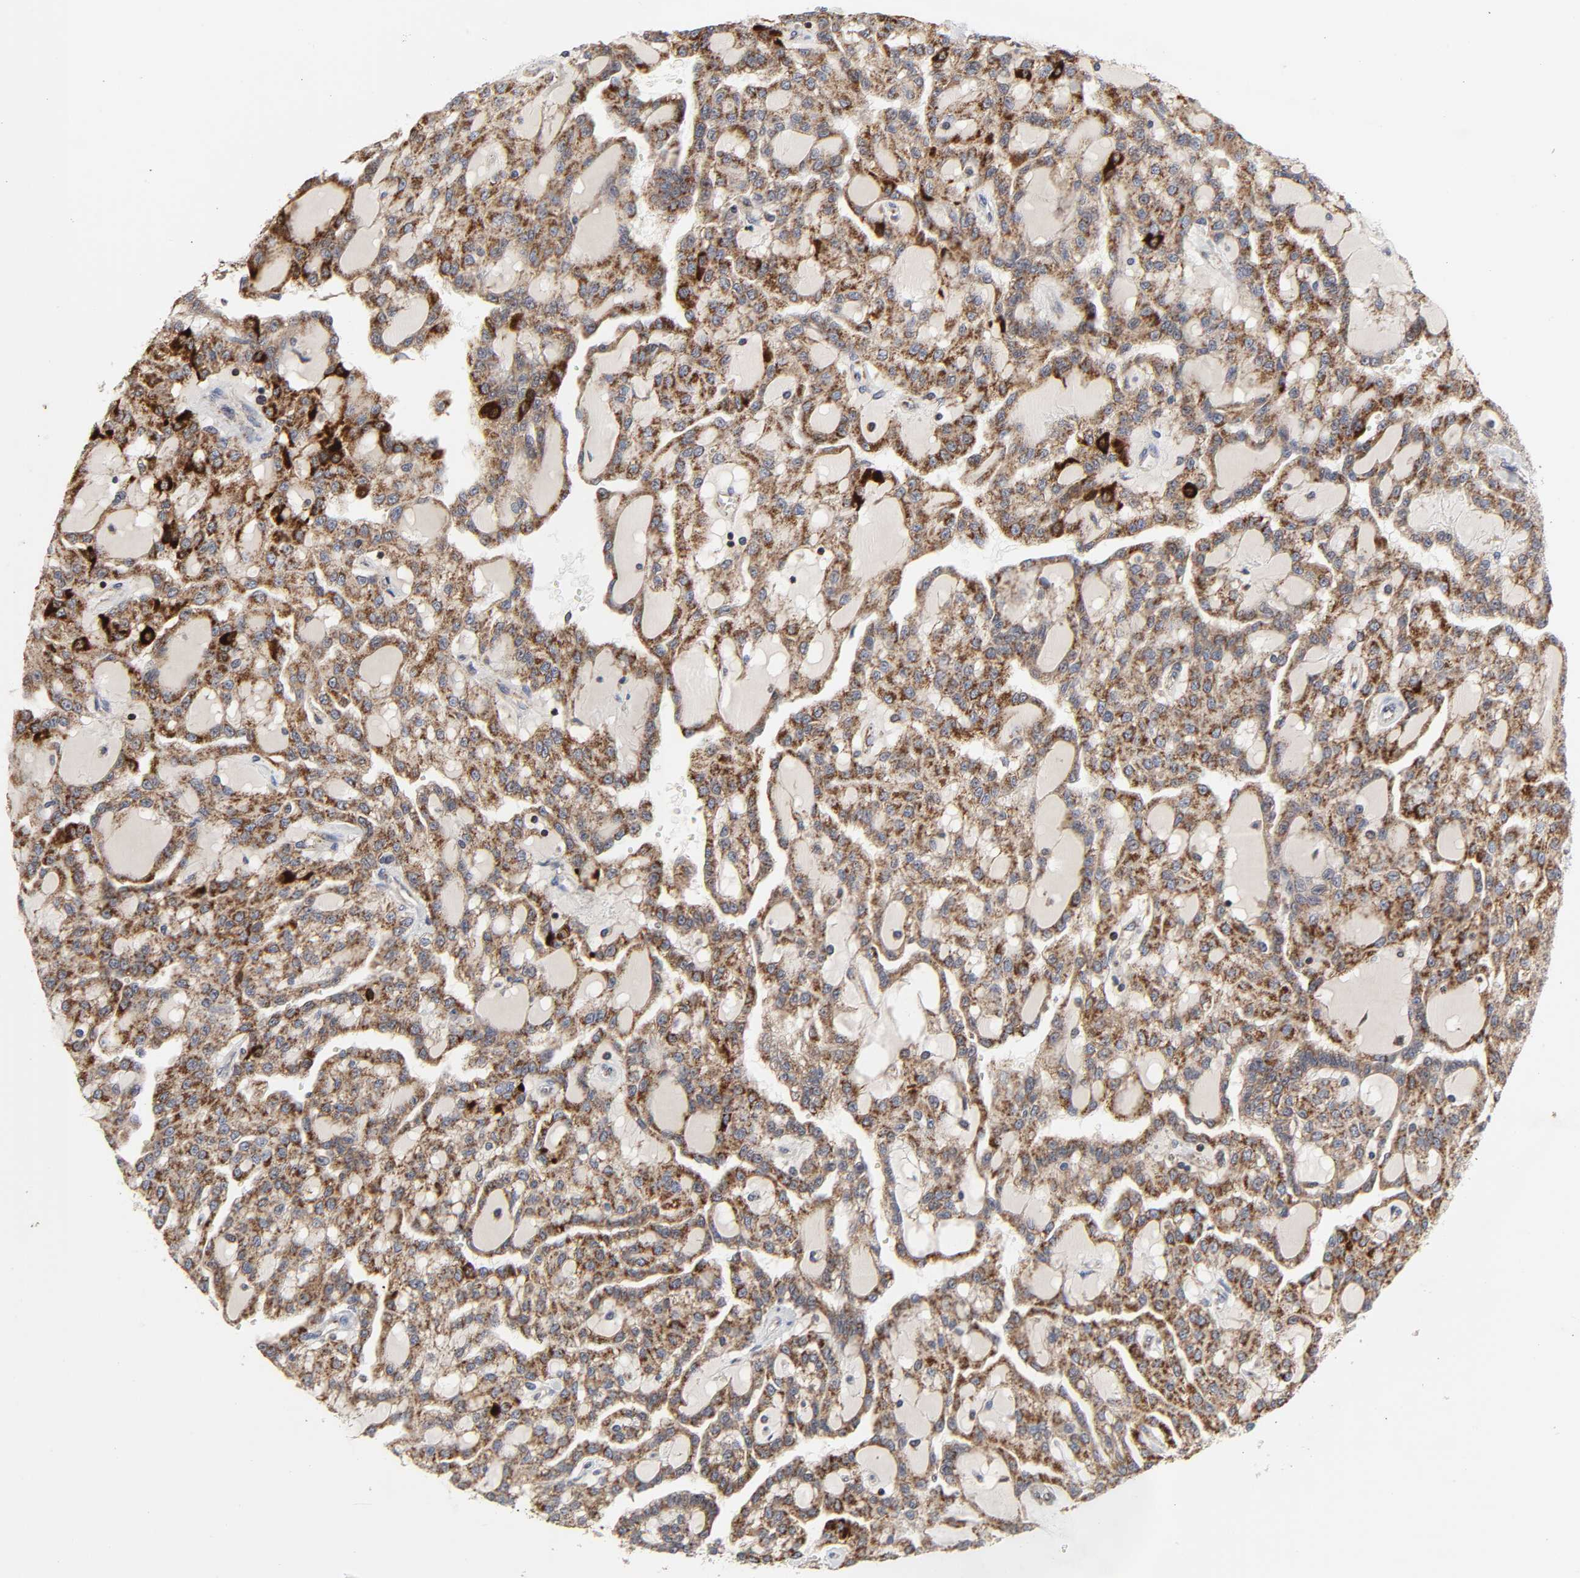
{"staining": {"intensity": "moderate", "quantity": ">75%", "location": "cytoplasmic/membranous"}, "tissue": "renal cancer", "cell_type": "Tumor cells", "image_type": "cancer", "snomed": [{"axis": "morphology", "description": "Adenocarcinoma, NOS"}, {"axis": "topography", "description": "Kidney"}], "caption": "Human renal cancer (adenocarcinoma) stained with a protein marker exhibits moderate staining in tumor cells.", "gene": "COX6B1", "patient": {"sex": "male", "age": 63}}